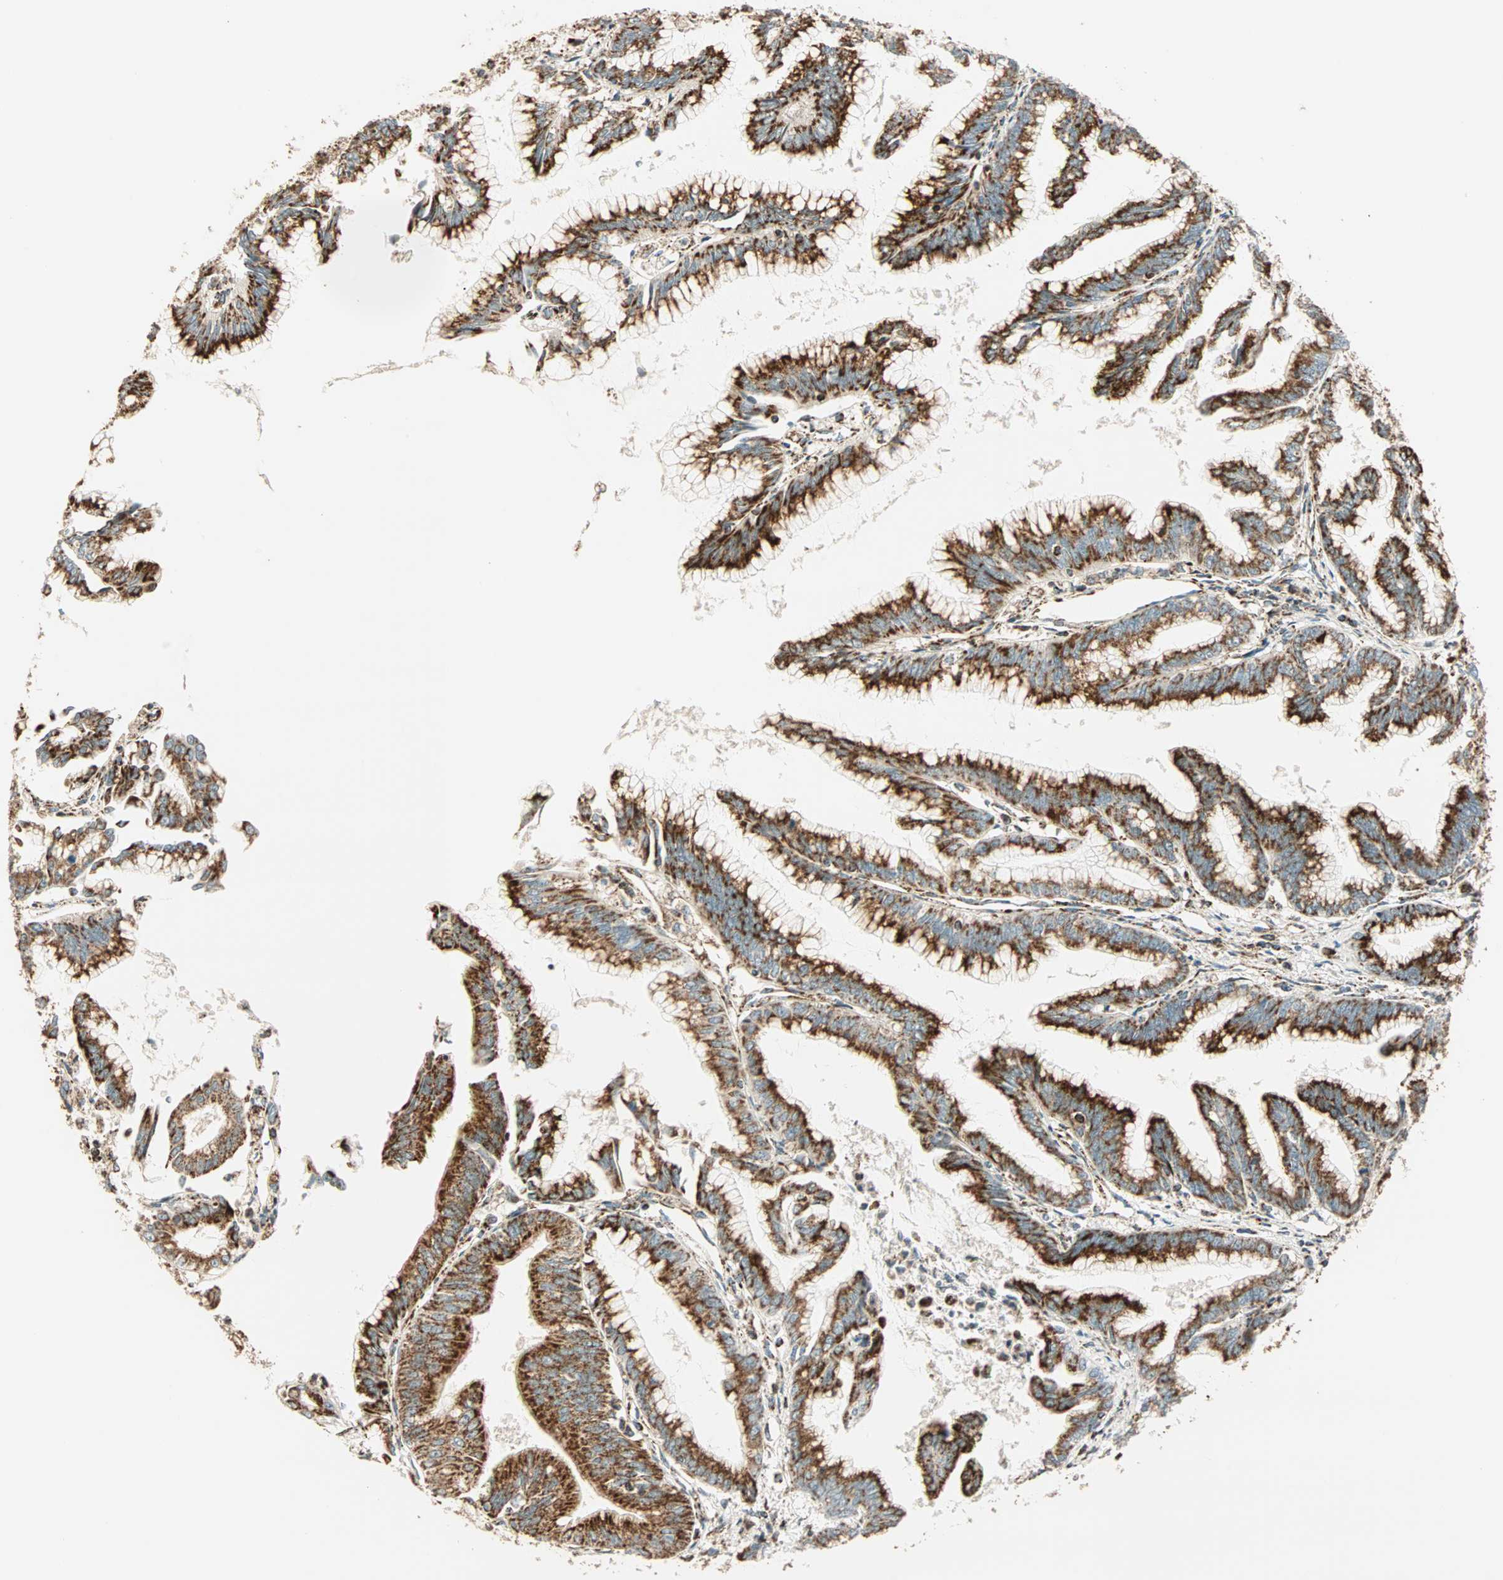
{"staining": {"intensity": "moderate", "quantity": ">75%", "location": "cytoplasmic/membranous"}, "tissue": "pancreatic cancer", "cell_type": "Tumor cells", "image_type": "cancer", "snomed": [{"axis": "morphology", "description": "Adenocarcinoma, NOS"}, {"axis": "topography", "description": "Pancreas"}], "caption": "Adenocarcinoma (pancreatic) stained for a protein displays moderate cytoplasmic/membranous positivity in tumor cells.", "gene": "SPRY4", "patient": {"sex": "female", "age": 64}}